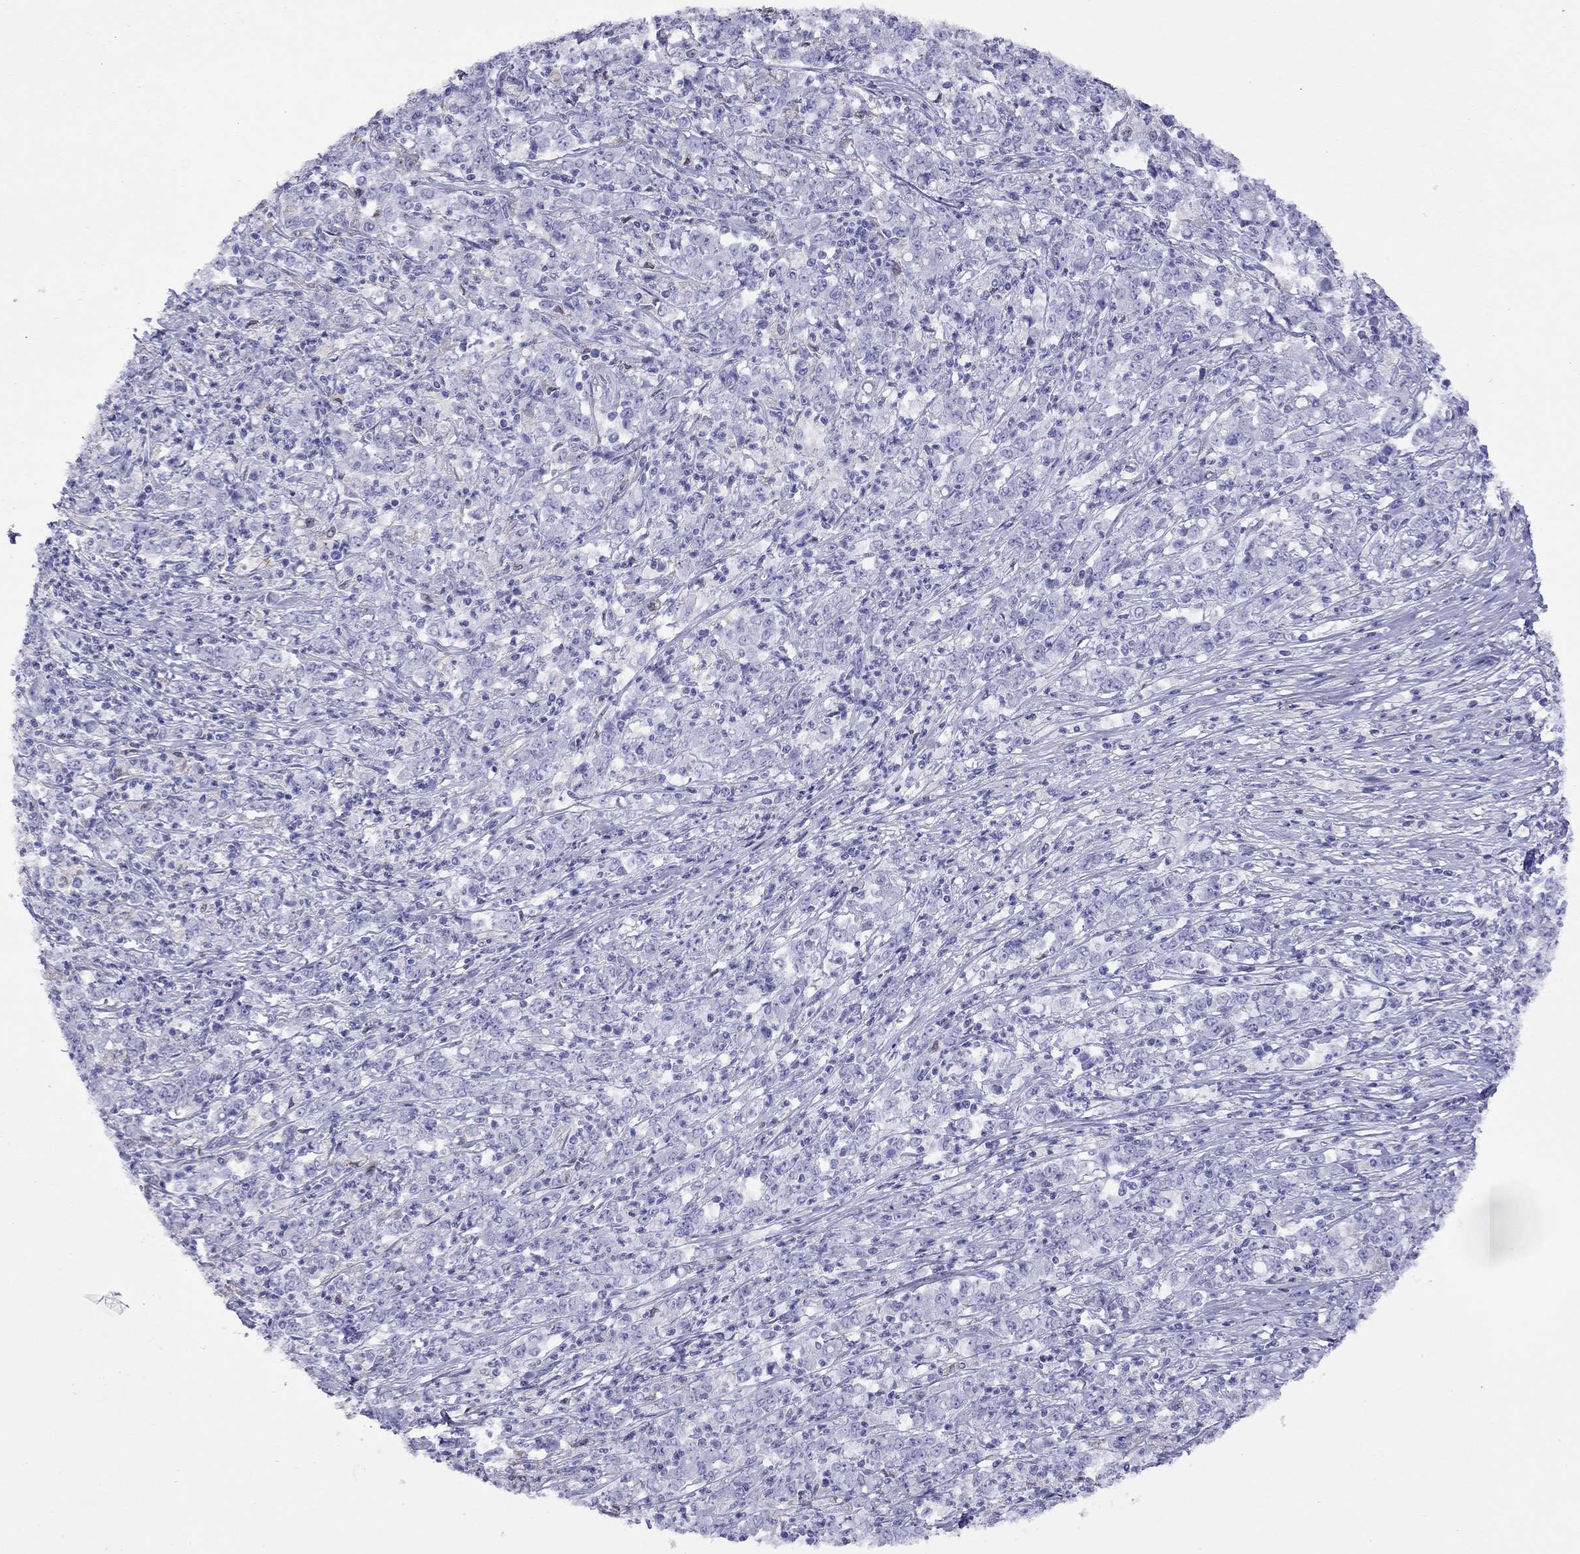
{"staining": {"intensity": "negative", "quantity": "none", "location": "none"}, "tissue": "stomach cancer", "cell_type": "Tumor cells", "image_type": "cancer", "snomed": [{"axis": "morphology", "description": "Adenocarcinoma, NOS"}, {"axis": "topography", "description": "Stomach, lower"}], "caption": "Tumor cells are negative for brown protein staining in stomach cancer (adenocarcinoma).", "gene": "SLC30A8", "patient": {"sex": "female", "age": 71}}